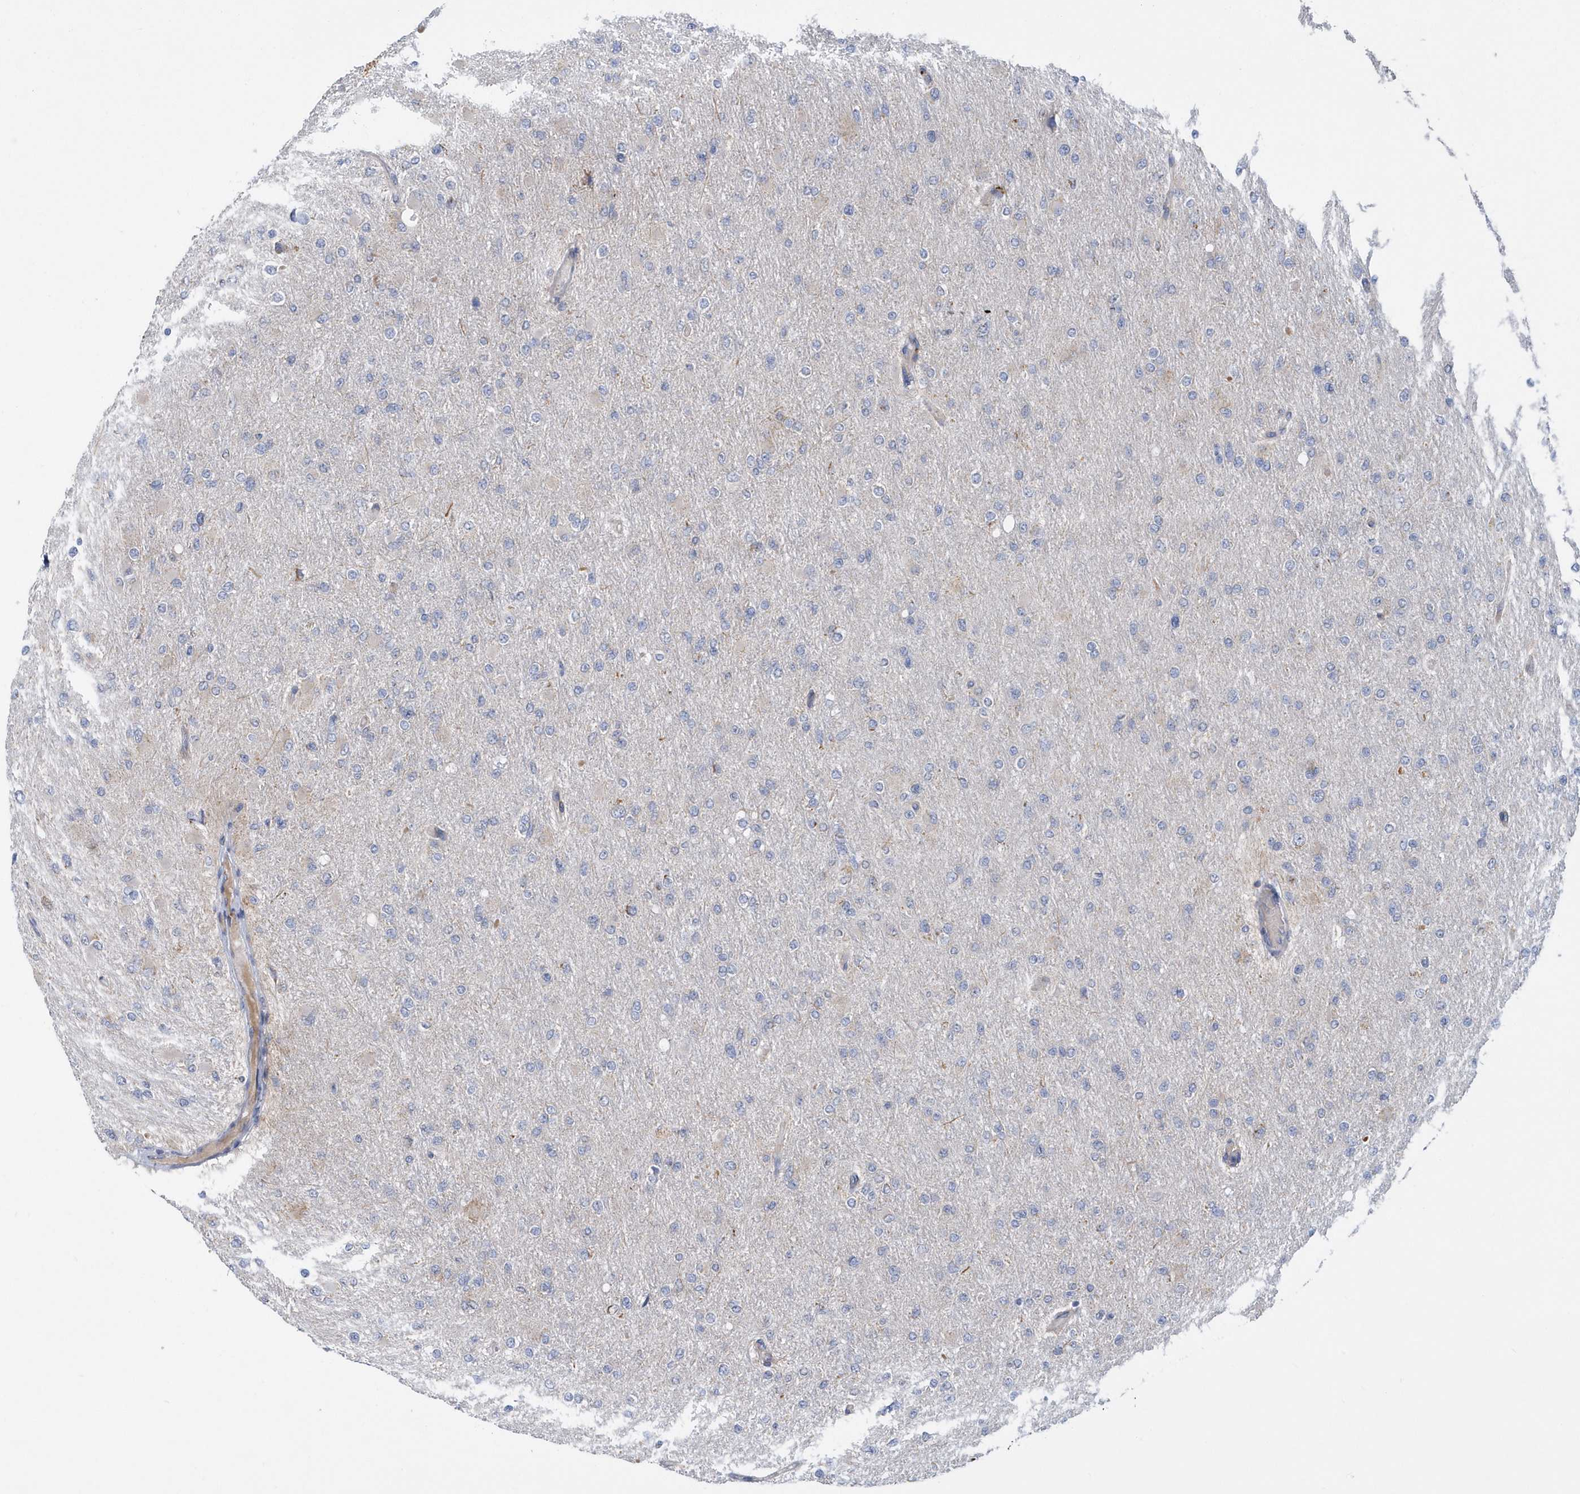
{"staining": {"intensity": "negative", "quantity": "none", "location": "none"}, "tissue": "glioma", "cell_type": "Tumor cells", "image_type": "cancer", "snomed": [{"axis": "morphology", "description": "Glioma, malignant, High grade"}, {"axis": "topography", "description": "Cerebral cortex"}], "caption": "High power microscopy image of an immunohistochemistry histopathology image of glioma, revealing no significant staining in tumor cells. The staining was performed using DAB to visualize the protein expression in brown, while the nuclei were stained in blue with hematoxylin (Magnification: 20x).", "gene": "VWA5B2", "patient": {"sex": "female", "age": 36}}